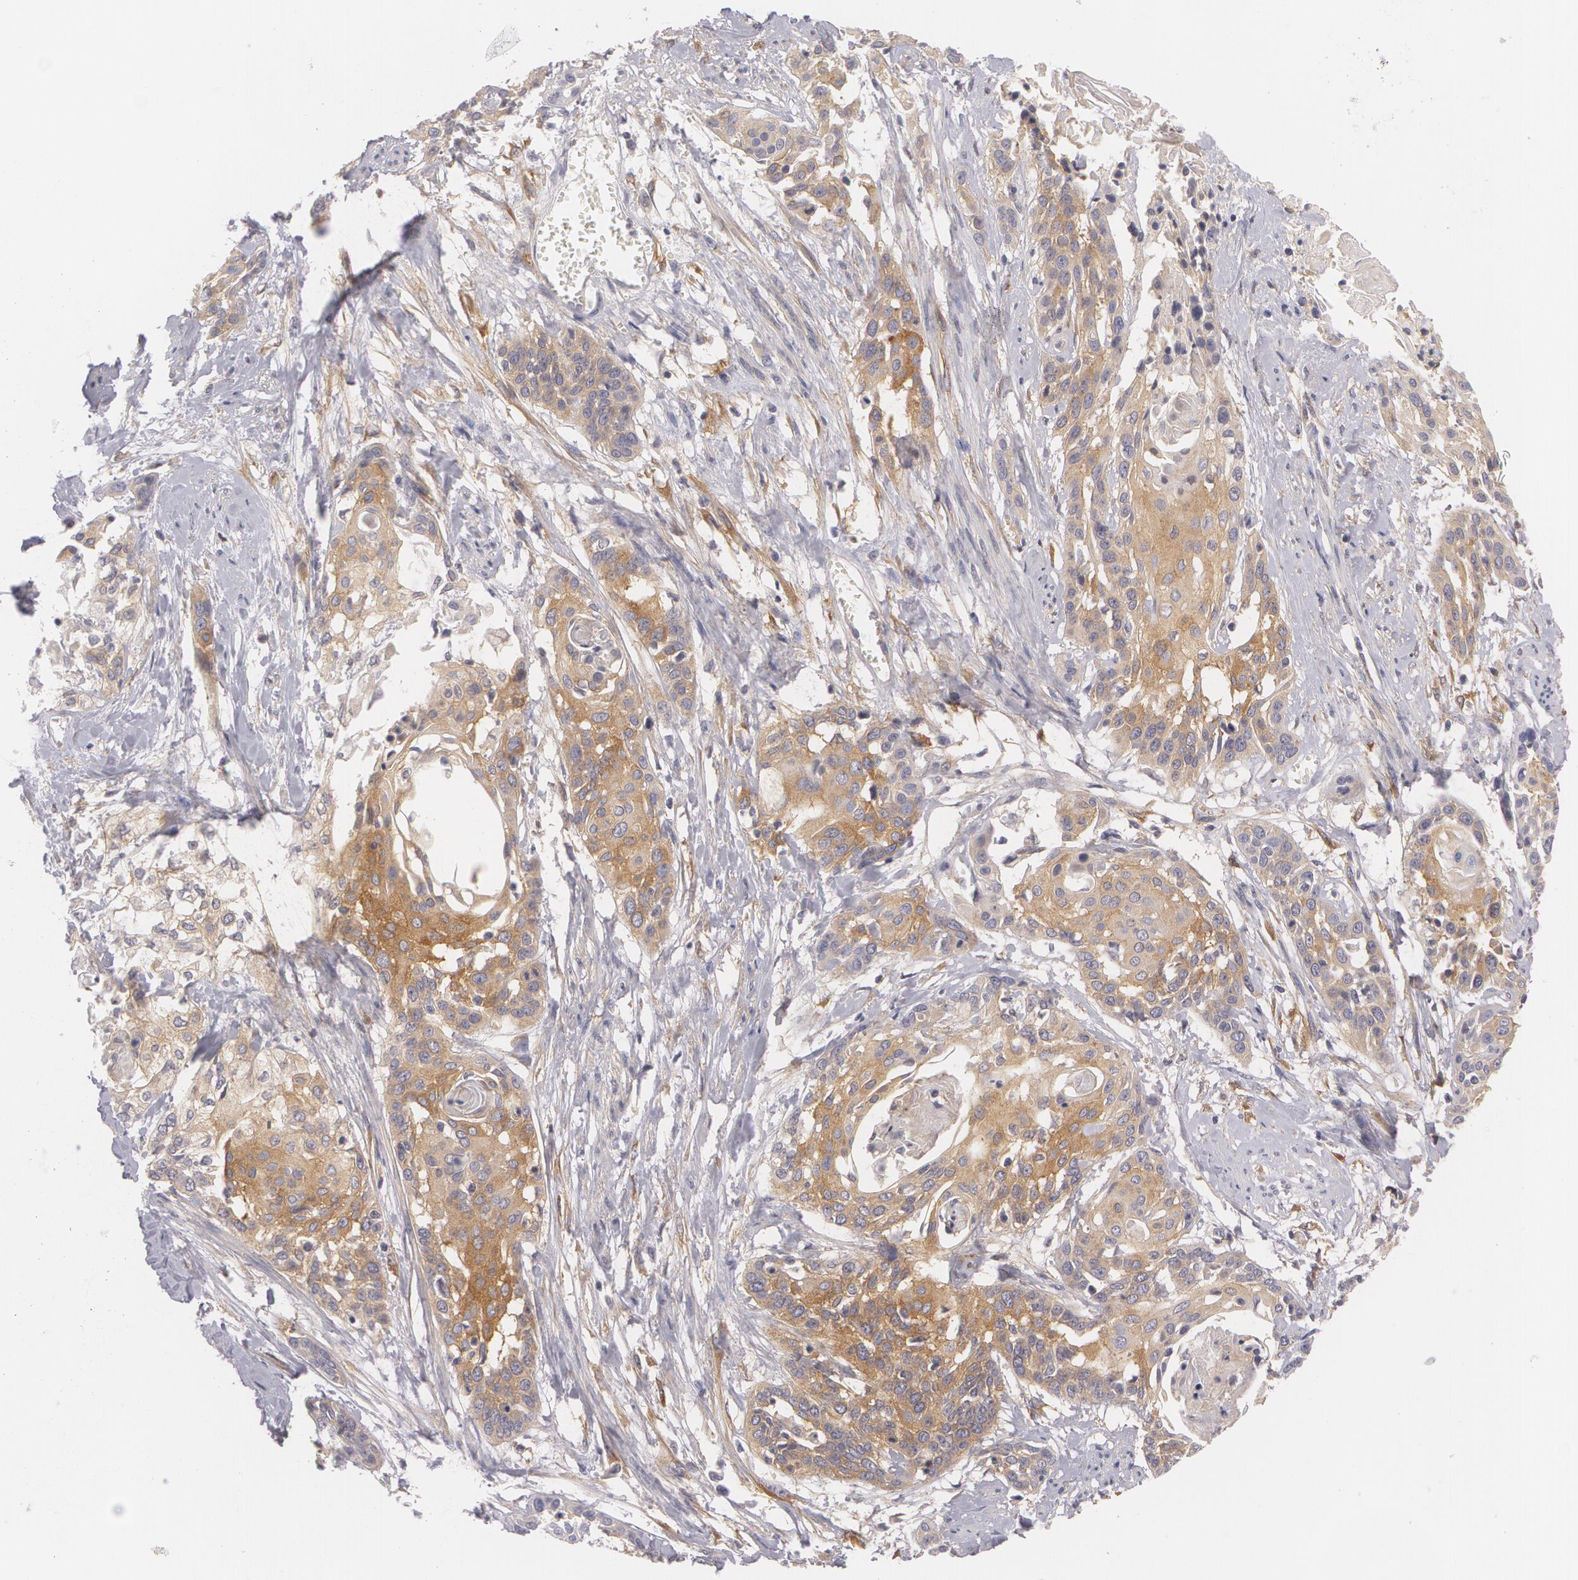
{"staining": {"intensity": "moderate", "quantity": ">75%", "location": "cytoplasmic/membranous"}, "tissue": "cervical cancer", "cell_type": "Tumor cells", "image_type": "cancer", "snomed": [{"axis": "morphology", "description": "Squamous cell carcinoma, NOS"}, {"axis": "topography", "description": "Cervix"}], "caption": "This is an image of IHC staining of cervical squamous cell carcinoma, which shows moderate staining in the cytoplasmic/membranous of tumor cells.", "gene": "CASK", "patient": {"sex": "female", "age": 57}}